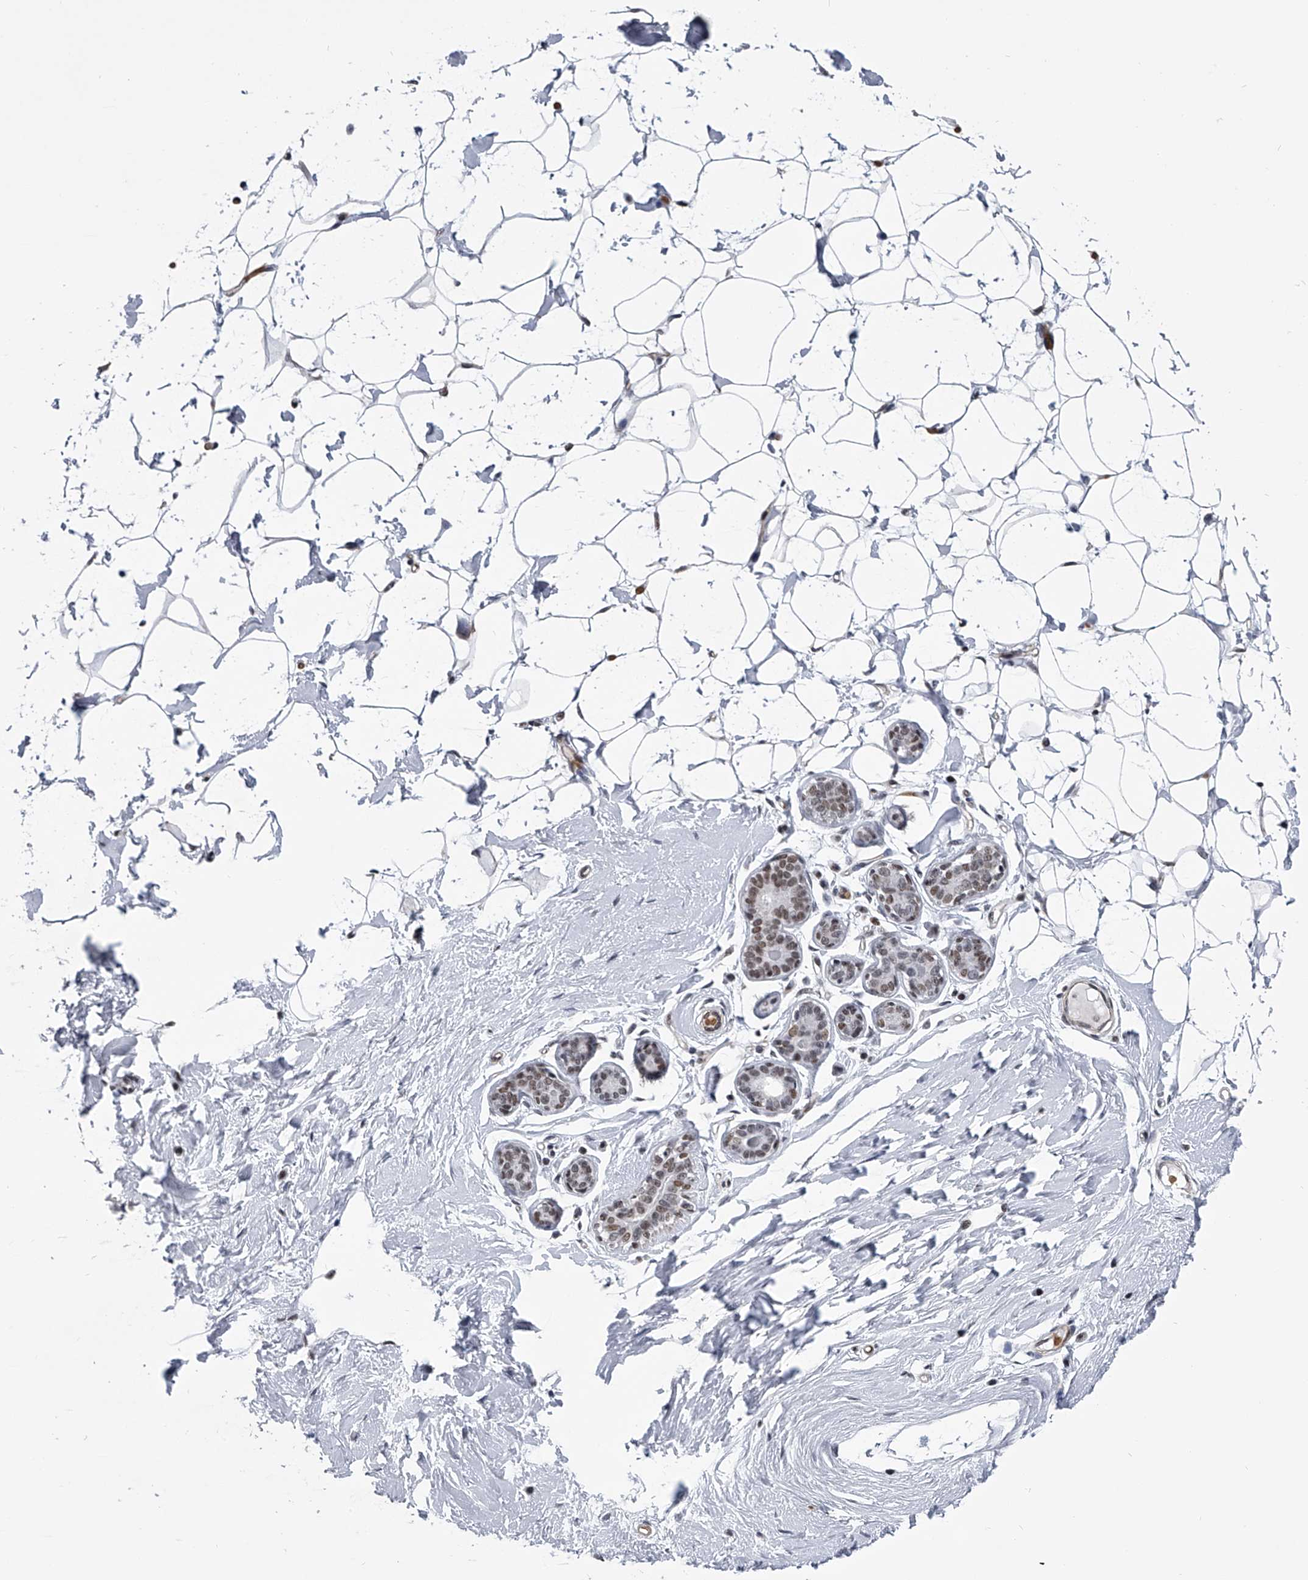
{"staining": {"intensity": "moderate", "quantity": ">75%", "location": "nuclear"}, "tissue": "adipose tissue", "cell_type": "Adipocytes", "image_type": "normal", "snomed": [{"axis": "morphology", "description": "Normal tissue, NOS"}, {"axis": "topography", "description": "Breast"}], "caption": "A photomicrograph of human adipose tissue stained for a protein reveals moderate nuclear brown staining in adipocytes.", "gene": "SIM2", "patient": {"sex": "female", "age": 23}}